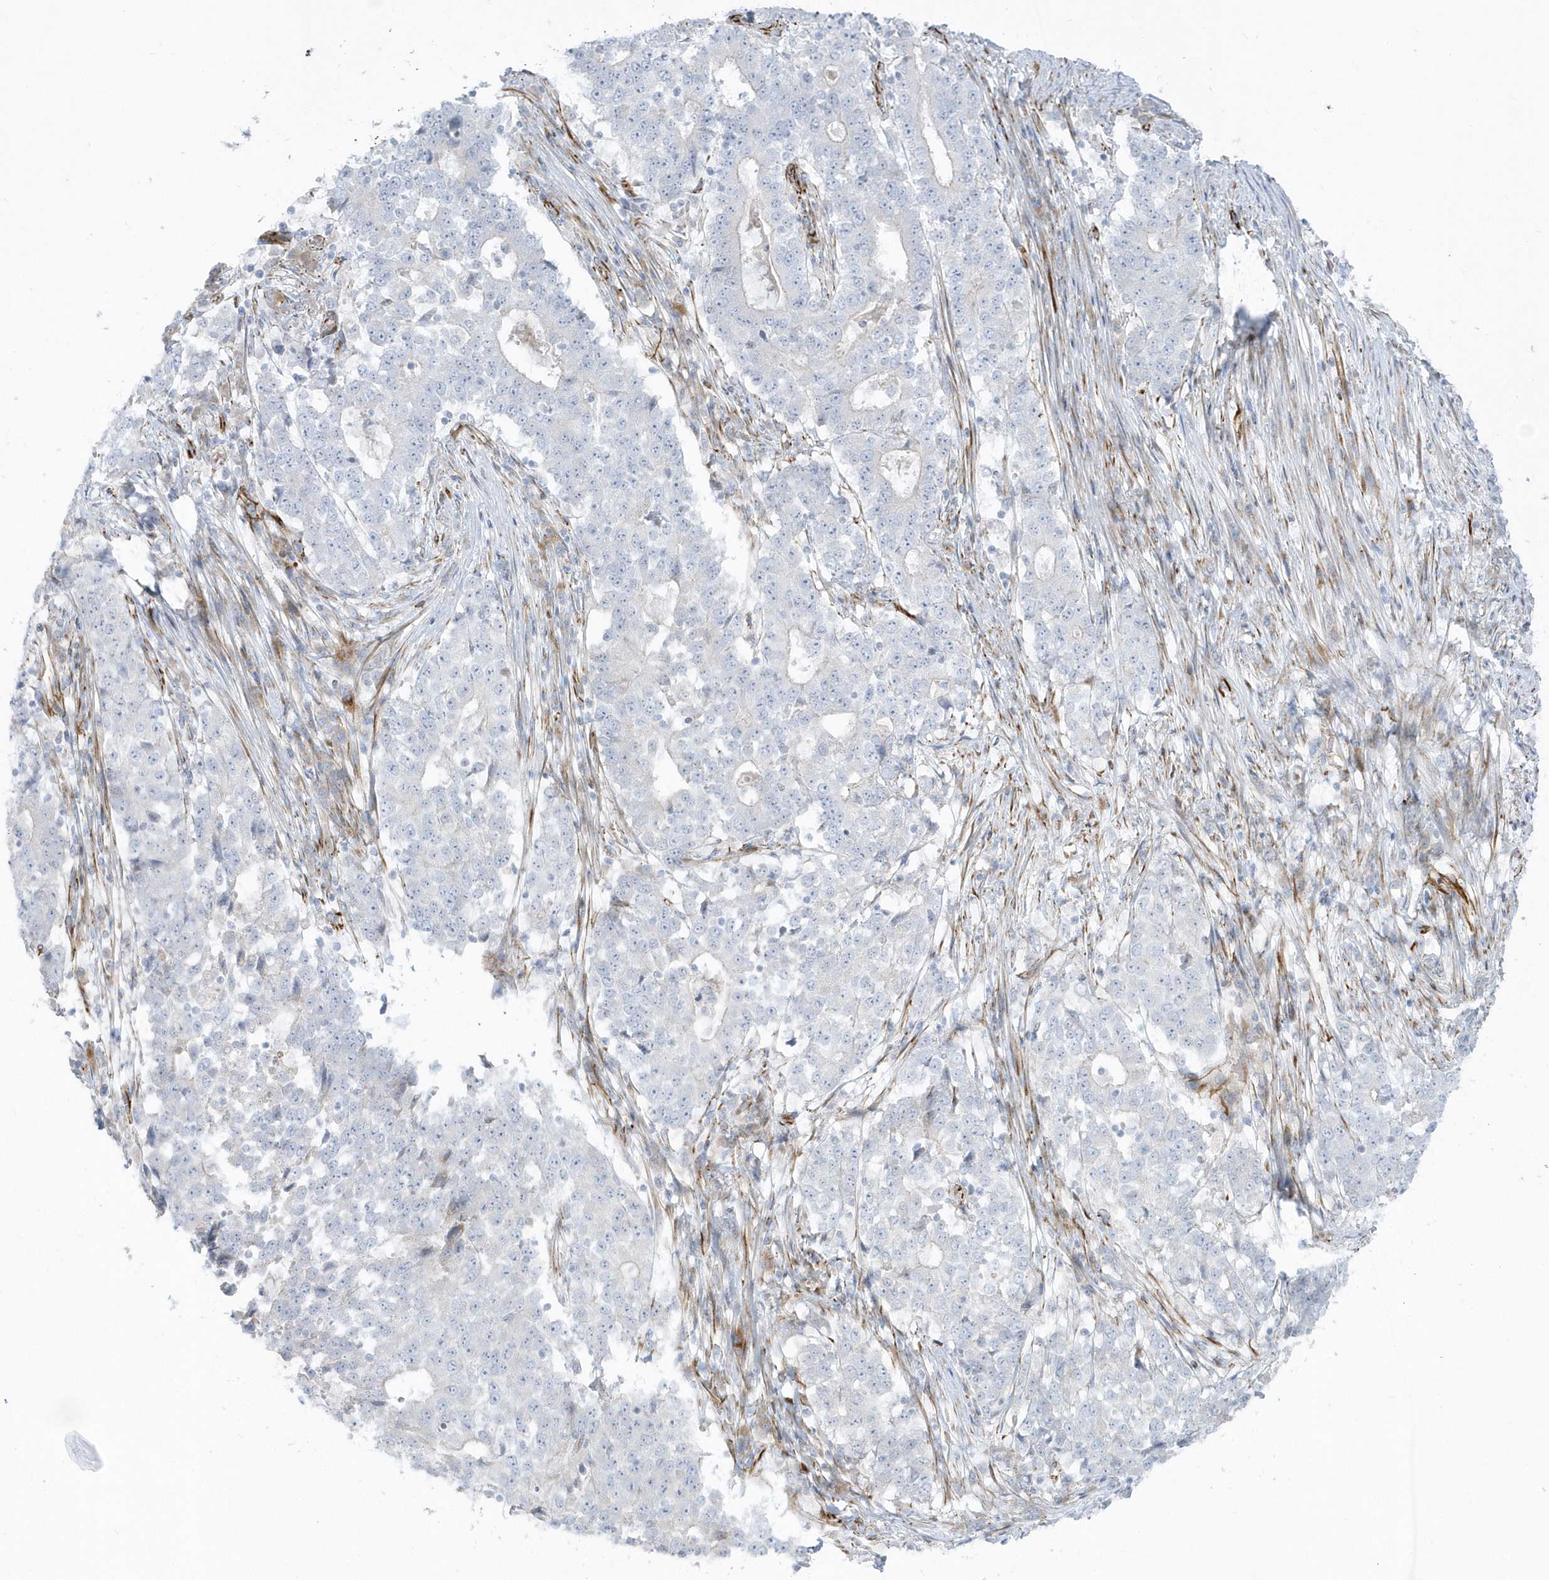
{"staining": {"intensity": "negative", "quantity": "none", "location": "none"}, "tissue": "stomach cancer", "cell_type": "Tumor cells", "image_type": "cancer", "snomed": [{"axis": "morphology", "description": "Adenocarcinoma, NOS"}, {"axis": "topography", "description": "Stomach"}], "caption": "DAB immunohistochemical staining of human stomach cancer exhibits no significant staining in tumor cells.", "gene": "PPIL6", "patient": {"sex": "male", "age": 59}}